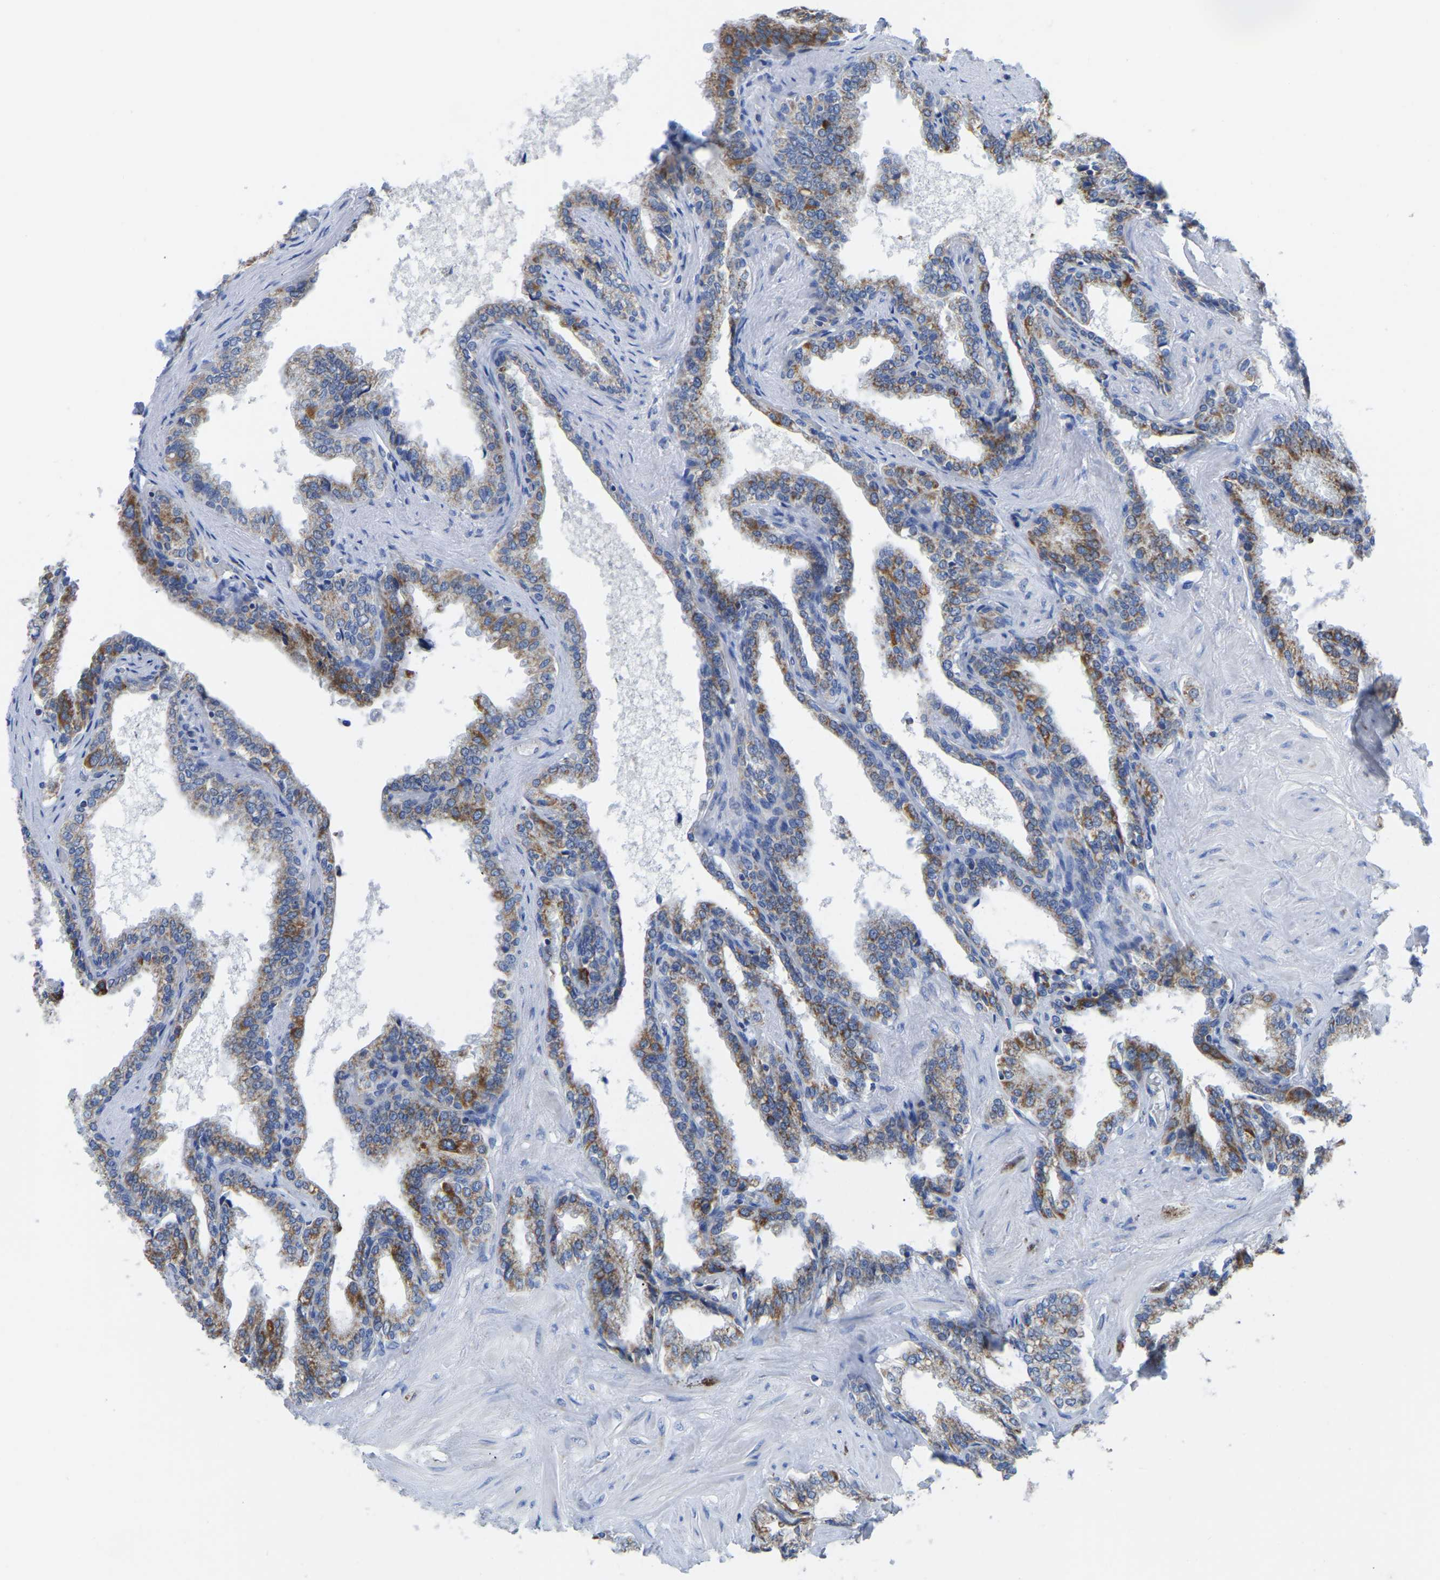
{"staining": {"intensity": "moderate", "quantity": "25%-75%", "location": "cytoplasmic/membranous"}, "tissue": "seminal vesicle", "cell_type": "Glandular cells", "image_type": "normal", "snomed": [{"axis": "morphology", "description": "Normal tissue, NOS"}, {"axis": "topography", "description": "Seminal veicle"}], "caption": "Normal seminal vesicle was stained to show a protein in brown. There is medium levels of moderate cytoplasmic/membranous staining in approximately 25%-75% of glandular cells.", "gene": "ETFA", "patient": {"sex": "male", "age": 46}}